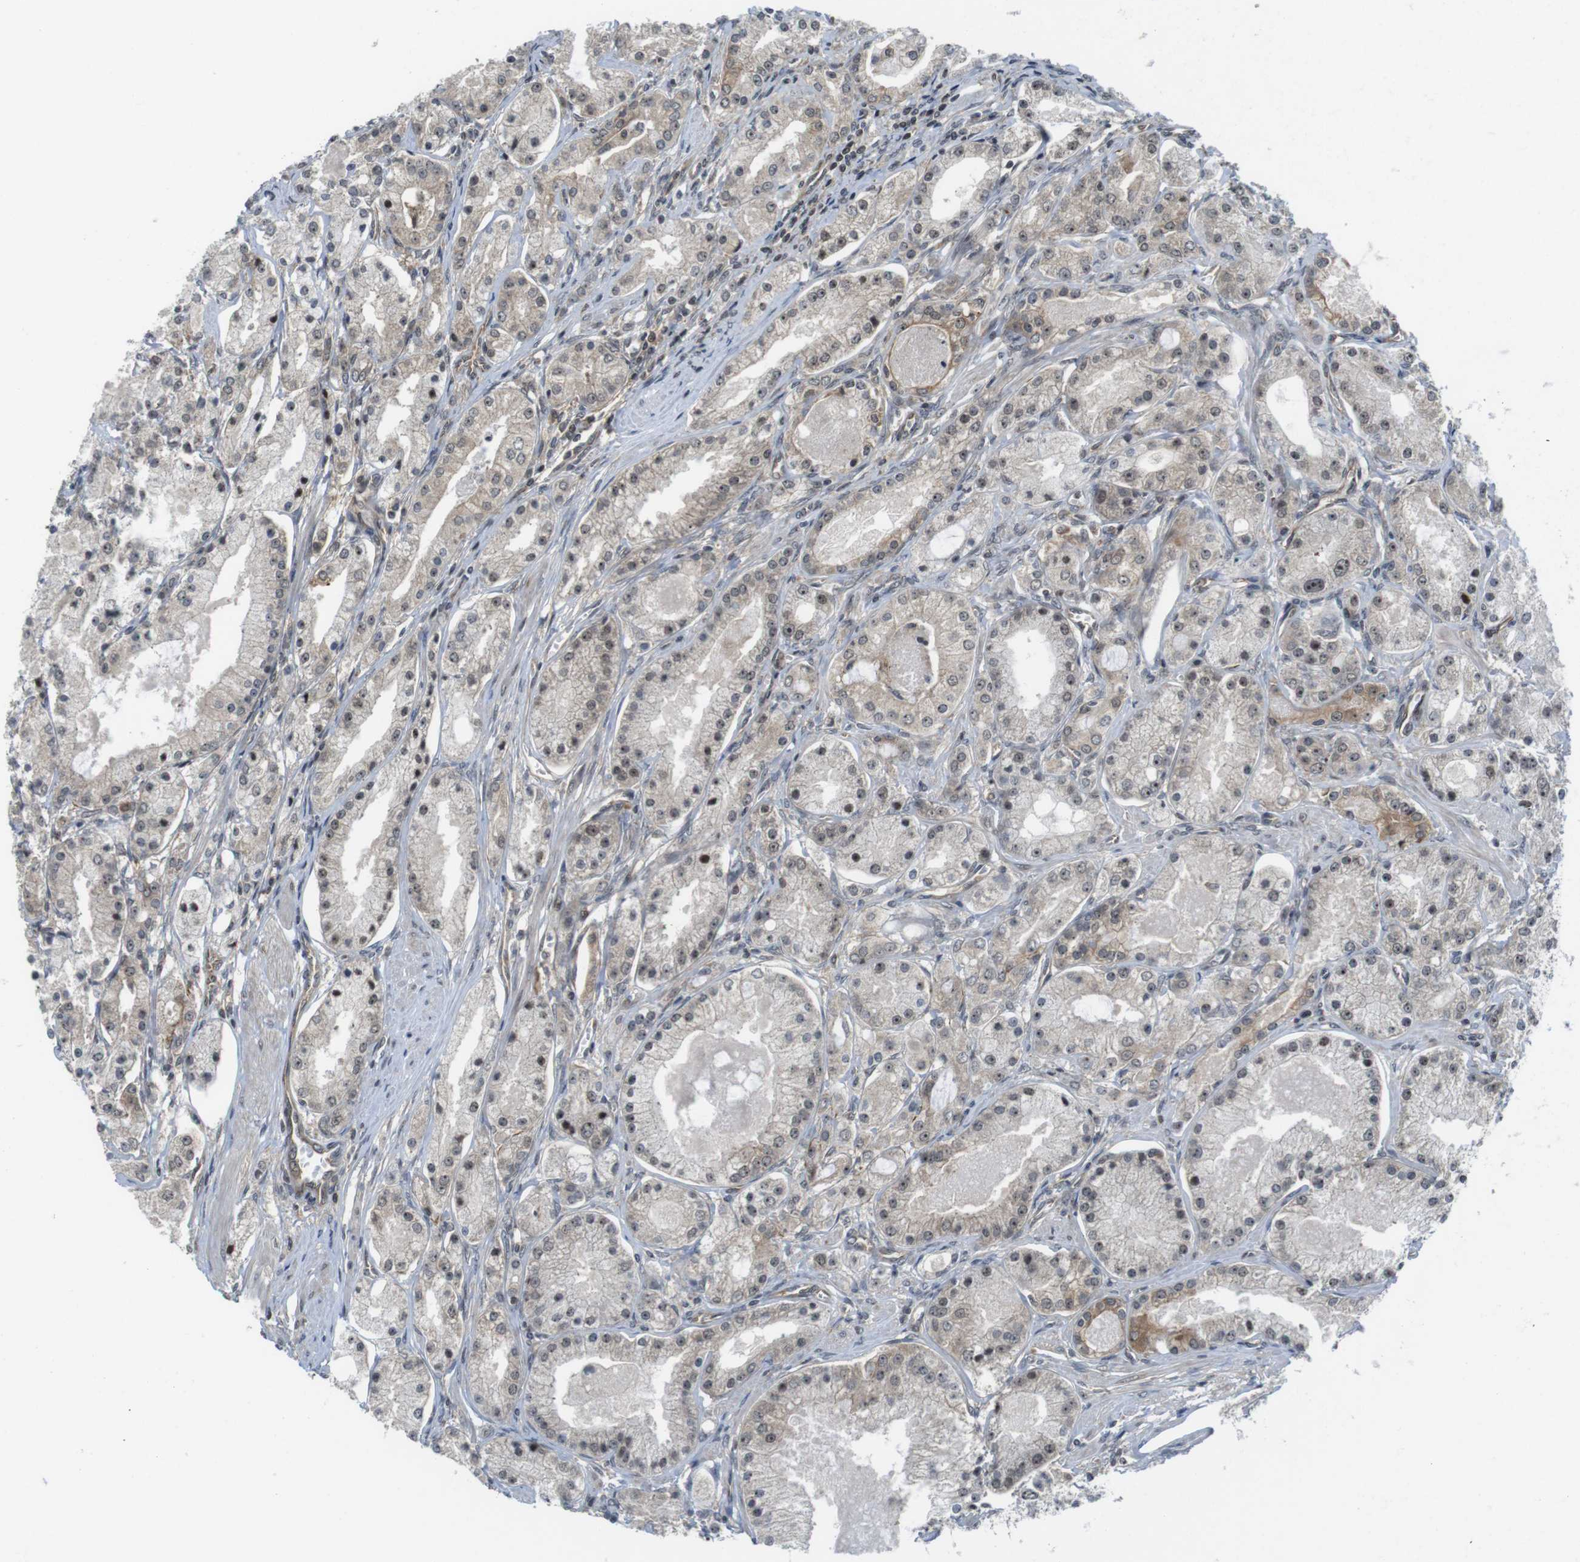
{"staining": {"intensity": "weak", "quantity": "25%-75%", "location": "cytoplasmic/membranous"}, "tissue": "prostate cancer", "cell_type": "Tumor cells", "image_type": "cancer", "snomed": [{"axis": "morphology", "description": "Adenocarcinoma, High grade"}, {"axis": "topography", "description": "Prostate"}], "caption": "There is low levels of weak cytoplasmic/membranous positivity in tumor cells of prostate cancer (high-grade adenocarcinoma), as demonstrated by immunohistochemical staining (brown color).", "gene": "CC2D1A", "patient": {"sex": "male", "age": 66}}